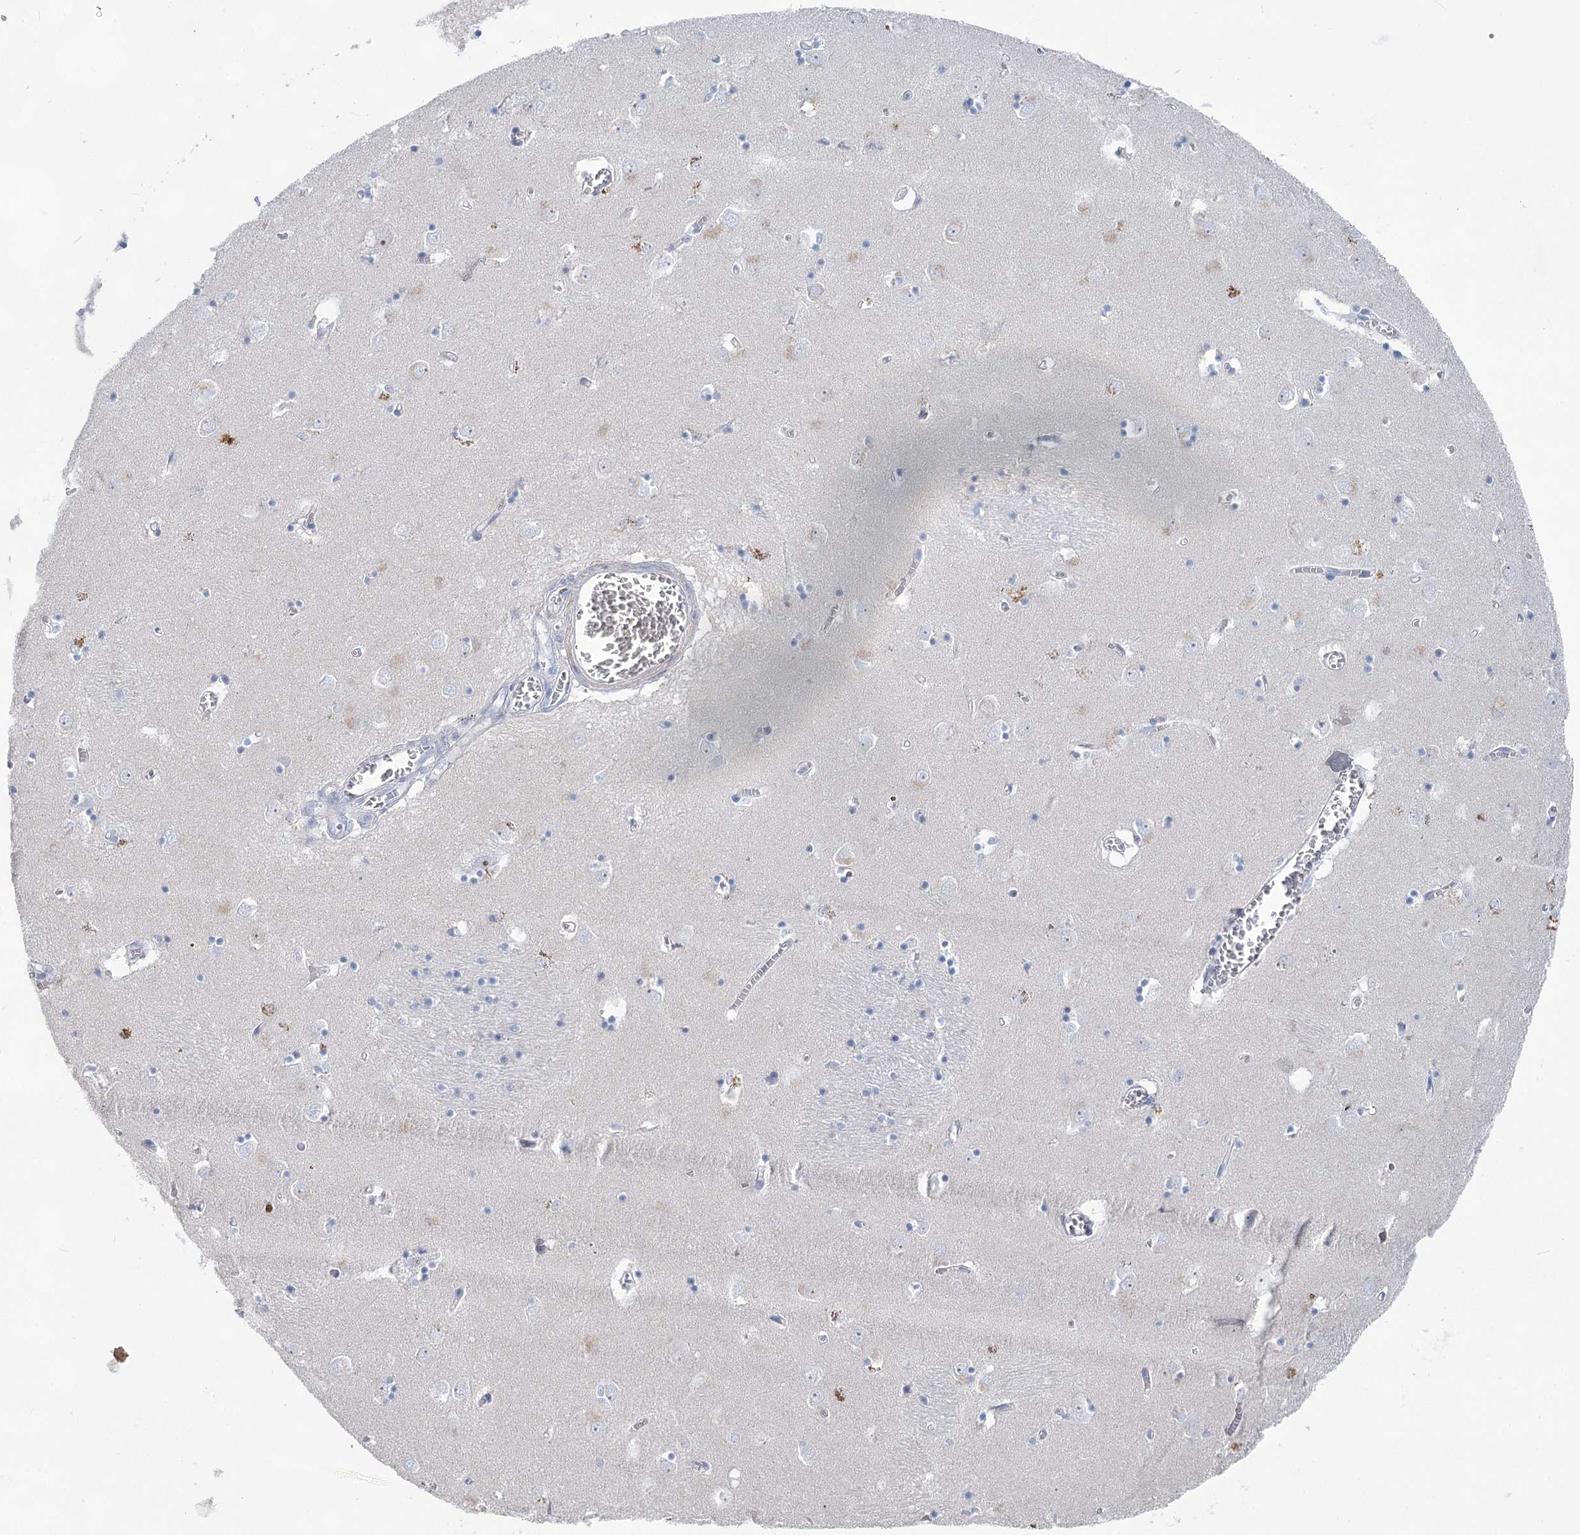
{"staining": {"intensity": "negative", "quantity": "none", "location": "none"}, "tissue": "caudate", "cell_type": "Glial cells", "image_type": "normal", "snomed": [{"axis": "morphology", "description": "Normal tissue, NOS"}, {"axis": "topography", "description": "Lateral ventricle wall"}], "caption": "IHC photomicrograph of unremarkable caudate: human caudate stained with DAB reveals no significant protein positivity in glial cells. (DAB (3,3'-diaminobenzidine) immunohistochemistry visualized using brightfield microscopy, high magnification).", "gene": "WDR74", "patient": {"sex": "male", "age": 70}}